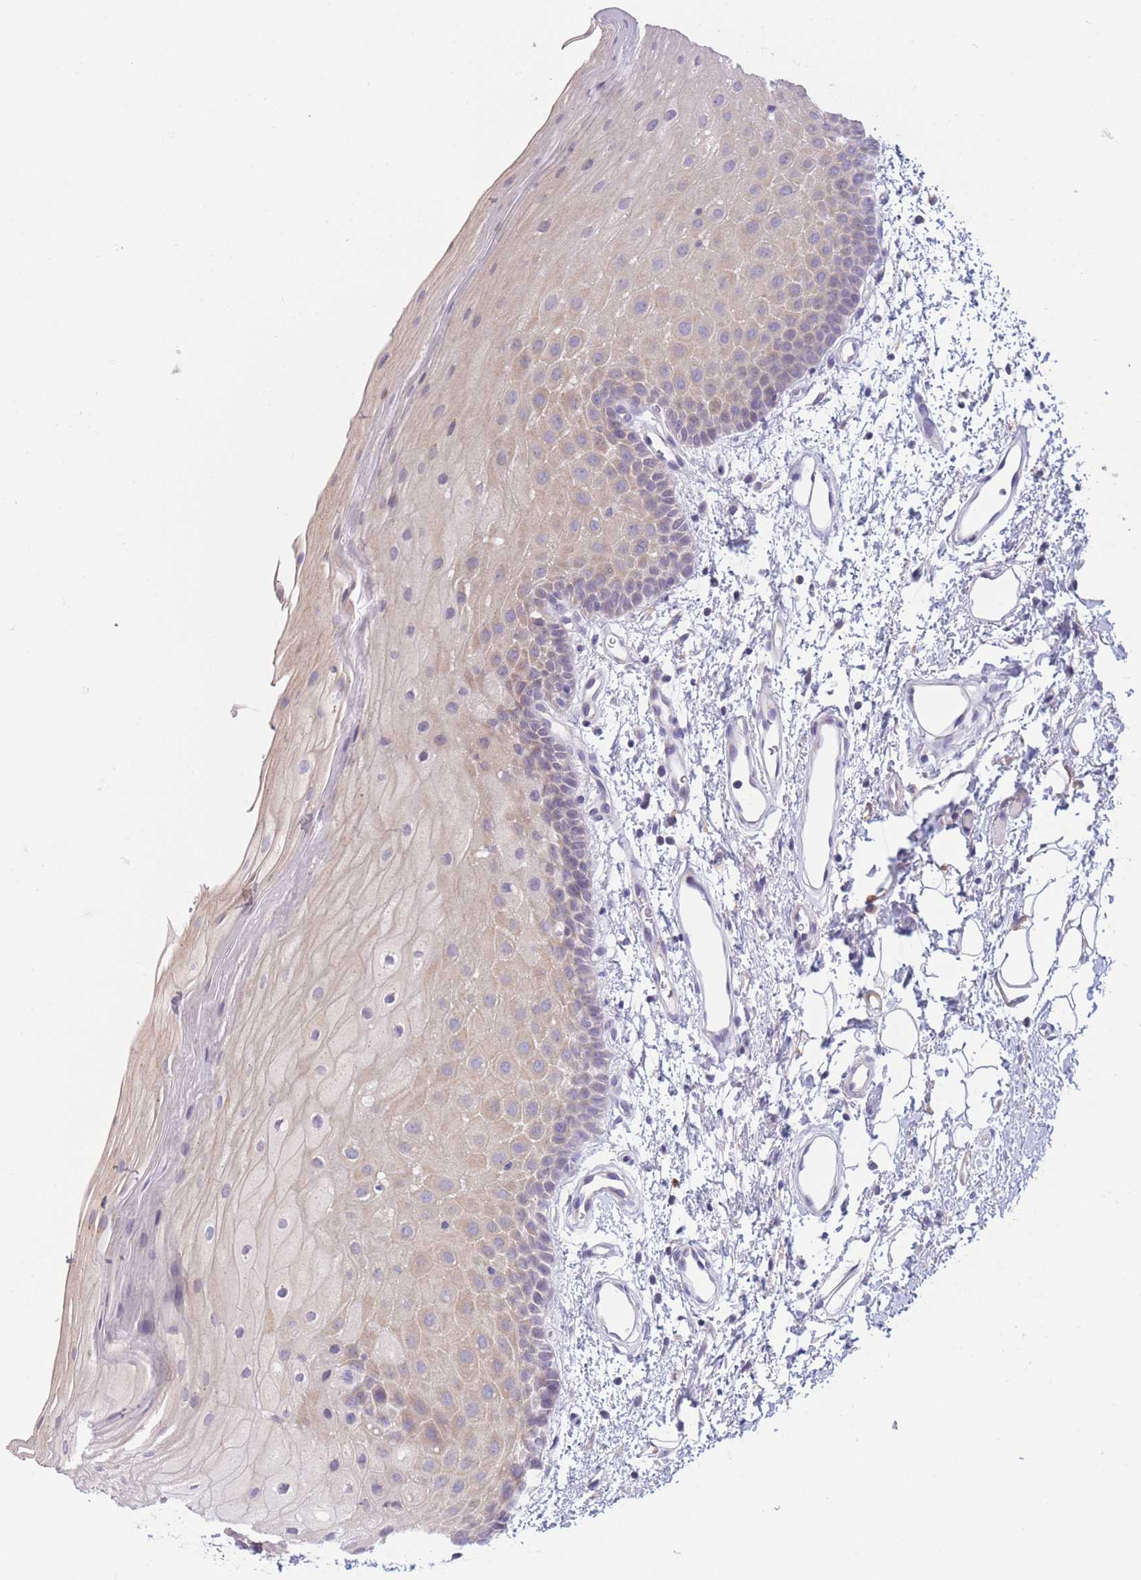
{"staining": {"intensity": "weak", "quantity": "25%-75%", "location": "cytoplasmic/membranous"}, "tissue": "oral mucosa", "cell_type": "Squamous epithelial cells", "image_type": "normal", "snomed": [{"axis": "morphology", "description": "Normal tissue, NOS"}, {"axis": "topography", "description": "Oral tissue"}], "caption": "Squamous epithelial cells display low levels of weak cytoplasmic/membranous positivity in approximately 25%-75% of cells in normal human oral mucosa.", "gene": "CENPM", "patient": {"sex": "male", "age": 68}}